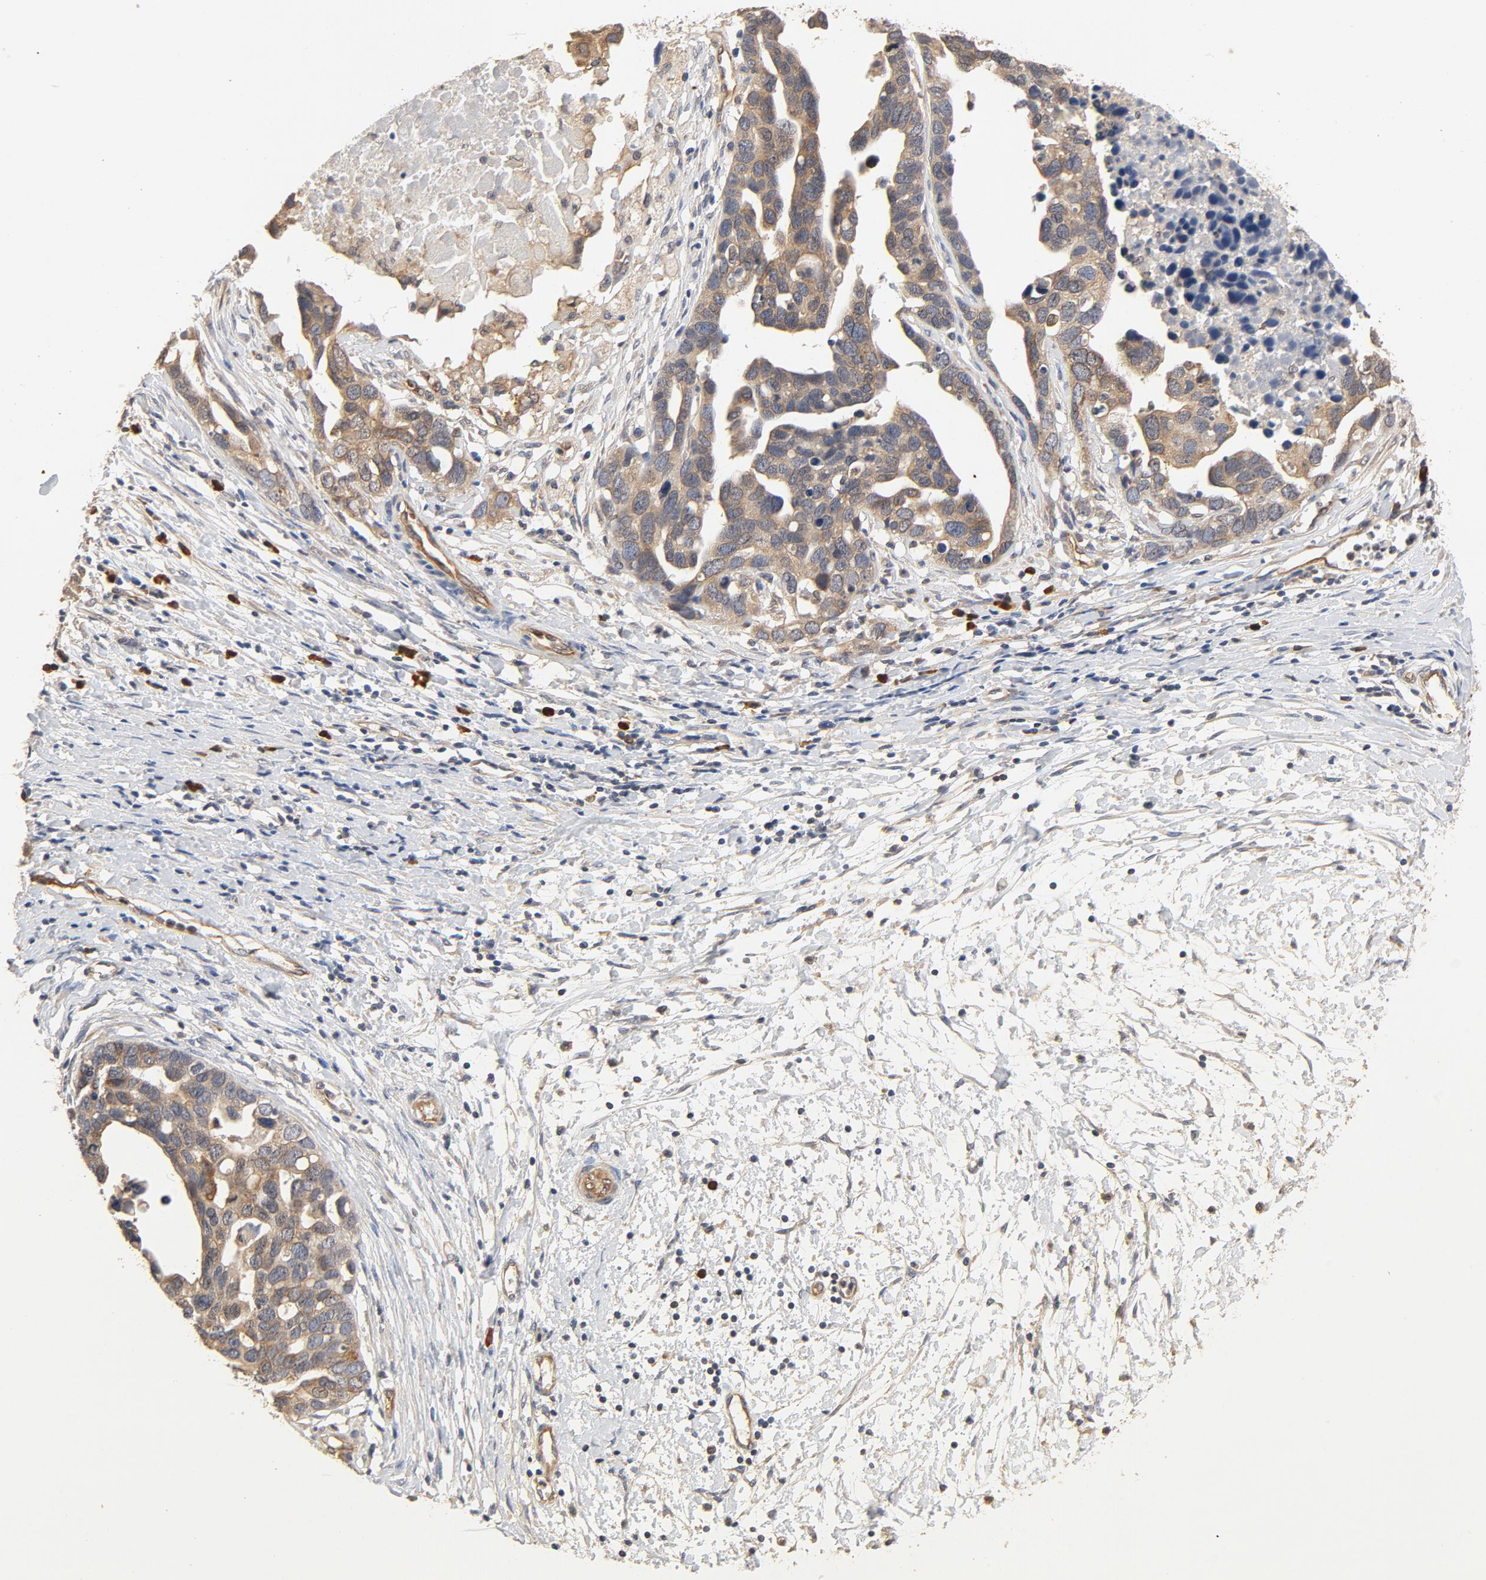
{"staining": {"intensity": "moderate", "quantity": "25%-75%", "location": "cytoplasmic/membranous"}, "tissue": "ovarian cancer", "cell_type": "Tumor cells", "image_type": "cancer", "snomed": [{"axis": "morphology", "description": "Cystadenocarcinoma, serous, NOS"}, {"axis": "topography", "description": "Ovary"}], "caption": "Immunohistochemistry staining of ovarian cancer, which exhibits medium levels of moderate cytoplasmic/membranous staining in approximately 25%-75% of tumor cells indicating moderate cytoplasmic/membranous protein positivity. The staining was performed using DAB (3,3'-diaminobenzidine) (brown) for protein detection and nuclei were counterstained in hematoxylin (blue).", "gene": "UBE2J1", "patient": {"sex": "female", "age": 54}}